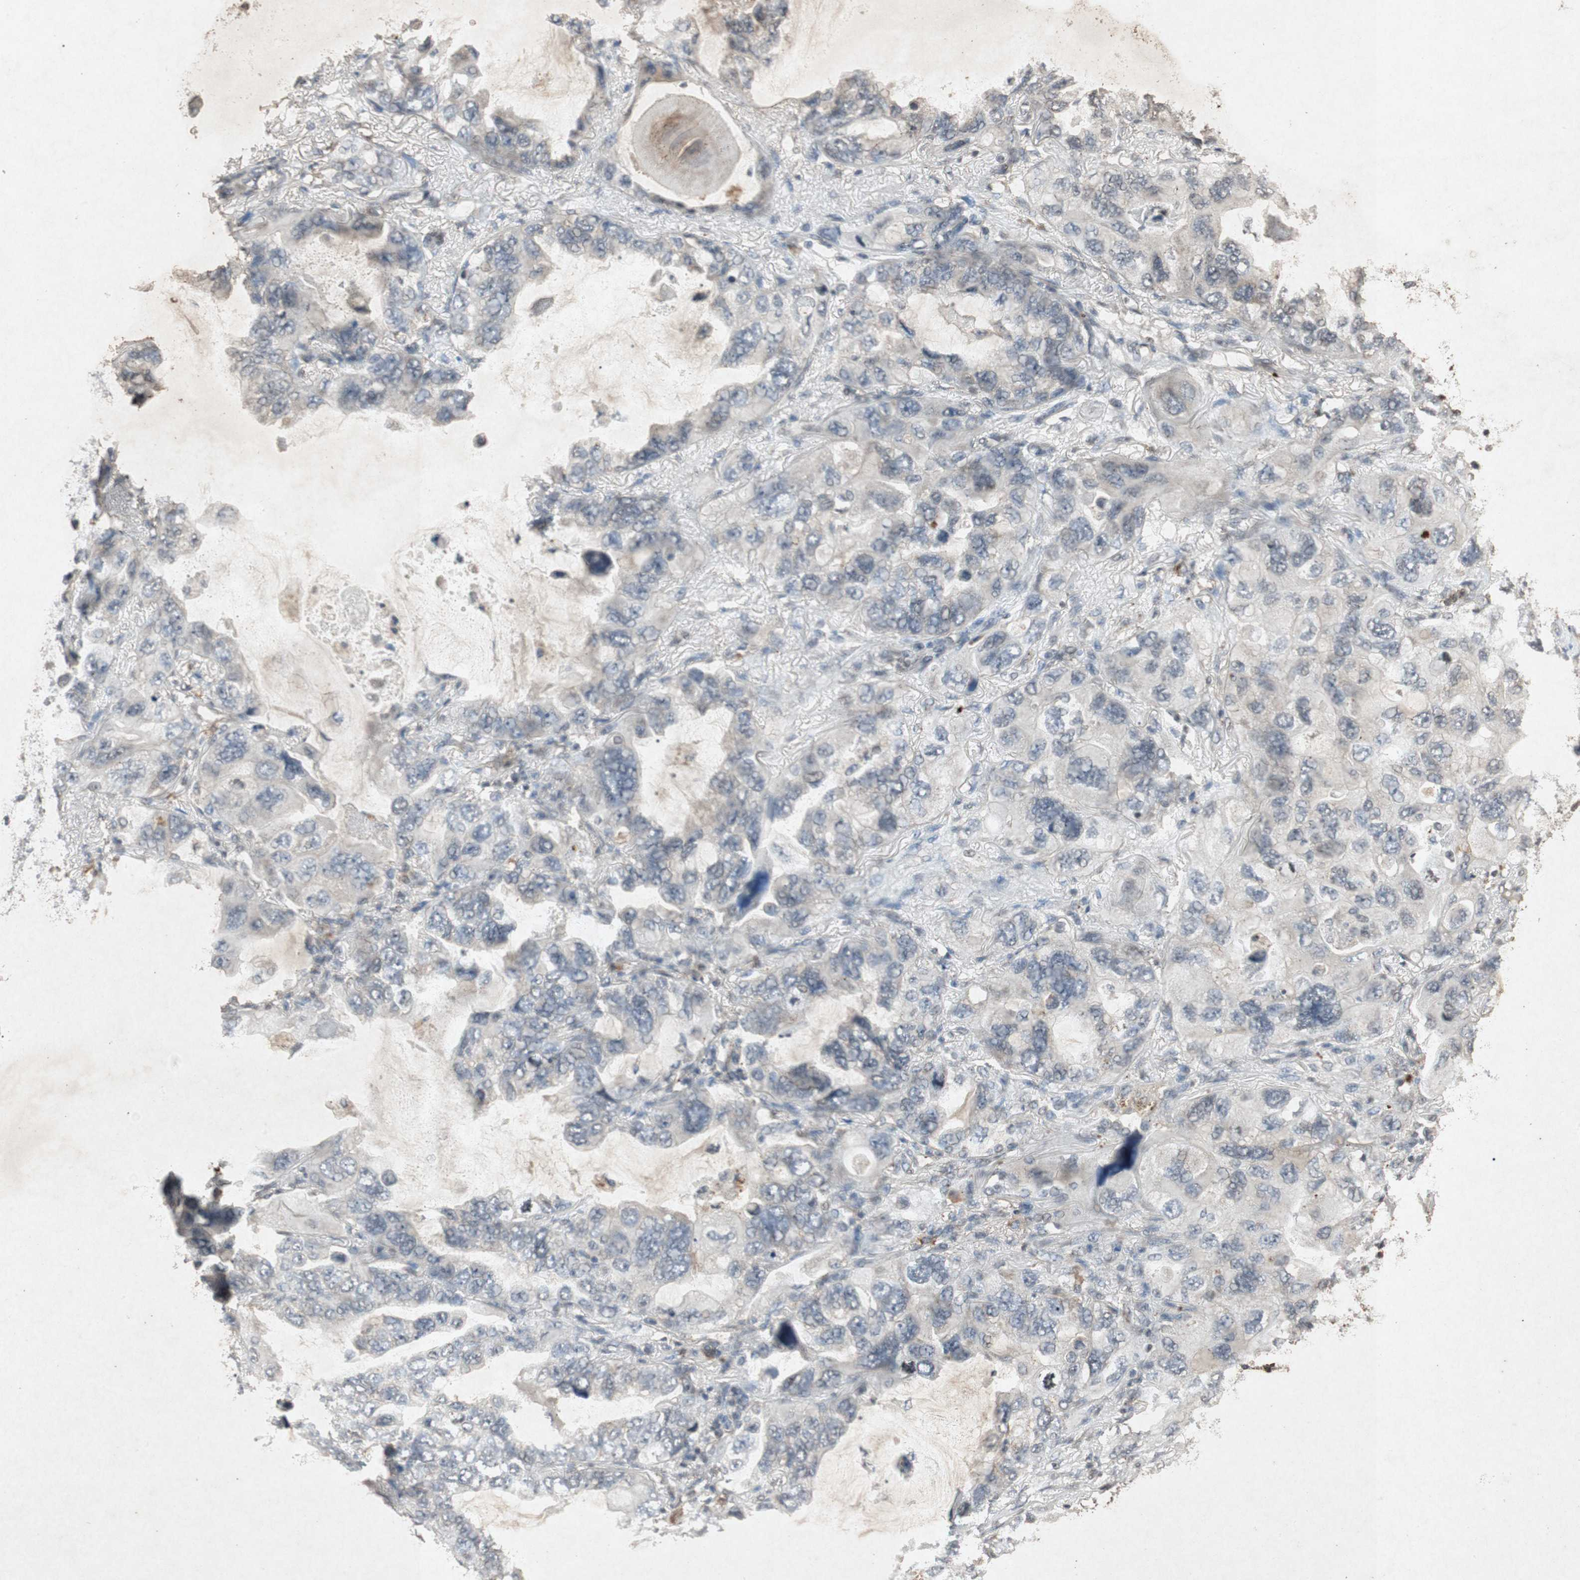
{"staining": {"intensity": "negative", "quantity": "none", "location": "none"}, "tissue": "lung cancer", "cell_type": "Tumor cells", "image_type": "cancer", "snomed": [{"axis": "morphology", "description": "Squamous cell carcinoma, NOS"}, {"axis": "topography", "description": "Lung"}], "caption": "Tumor cells show no significant positivity in lung cancer (squamous cell carcinoma).", "gene": "MSRB1", "patient": {"sex": "female", "age": 73}}